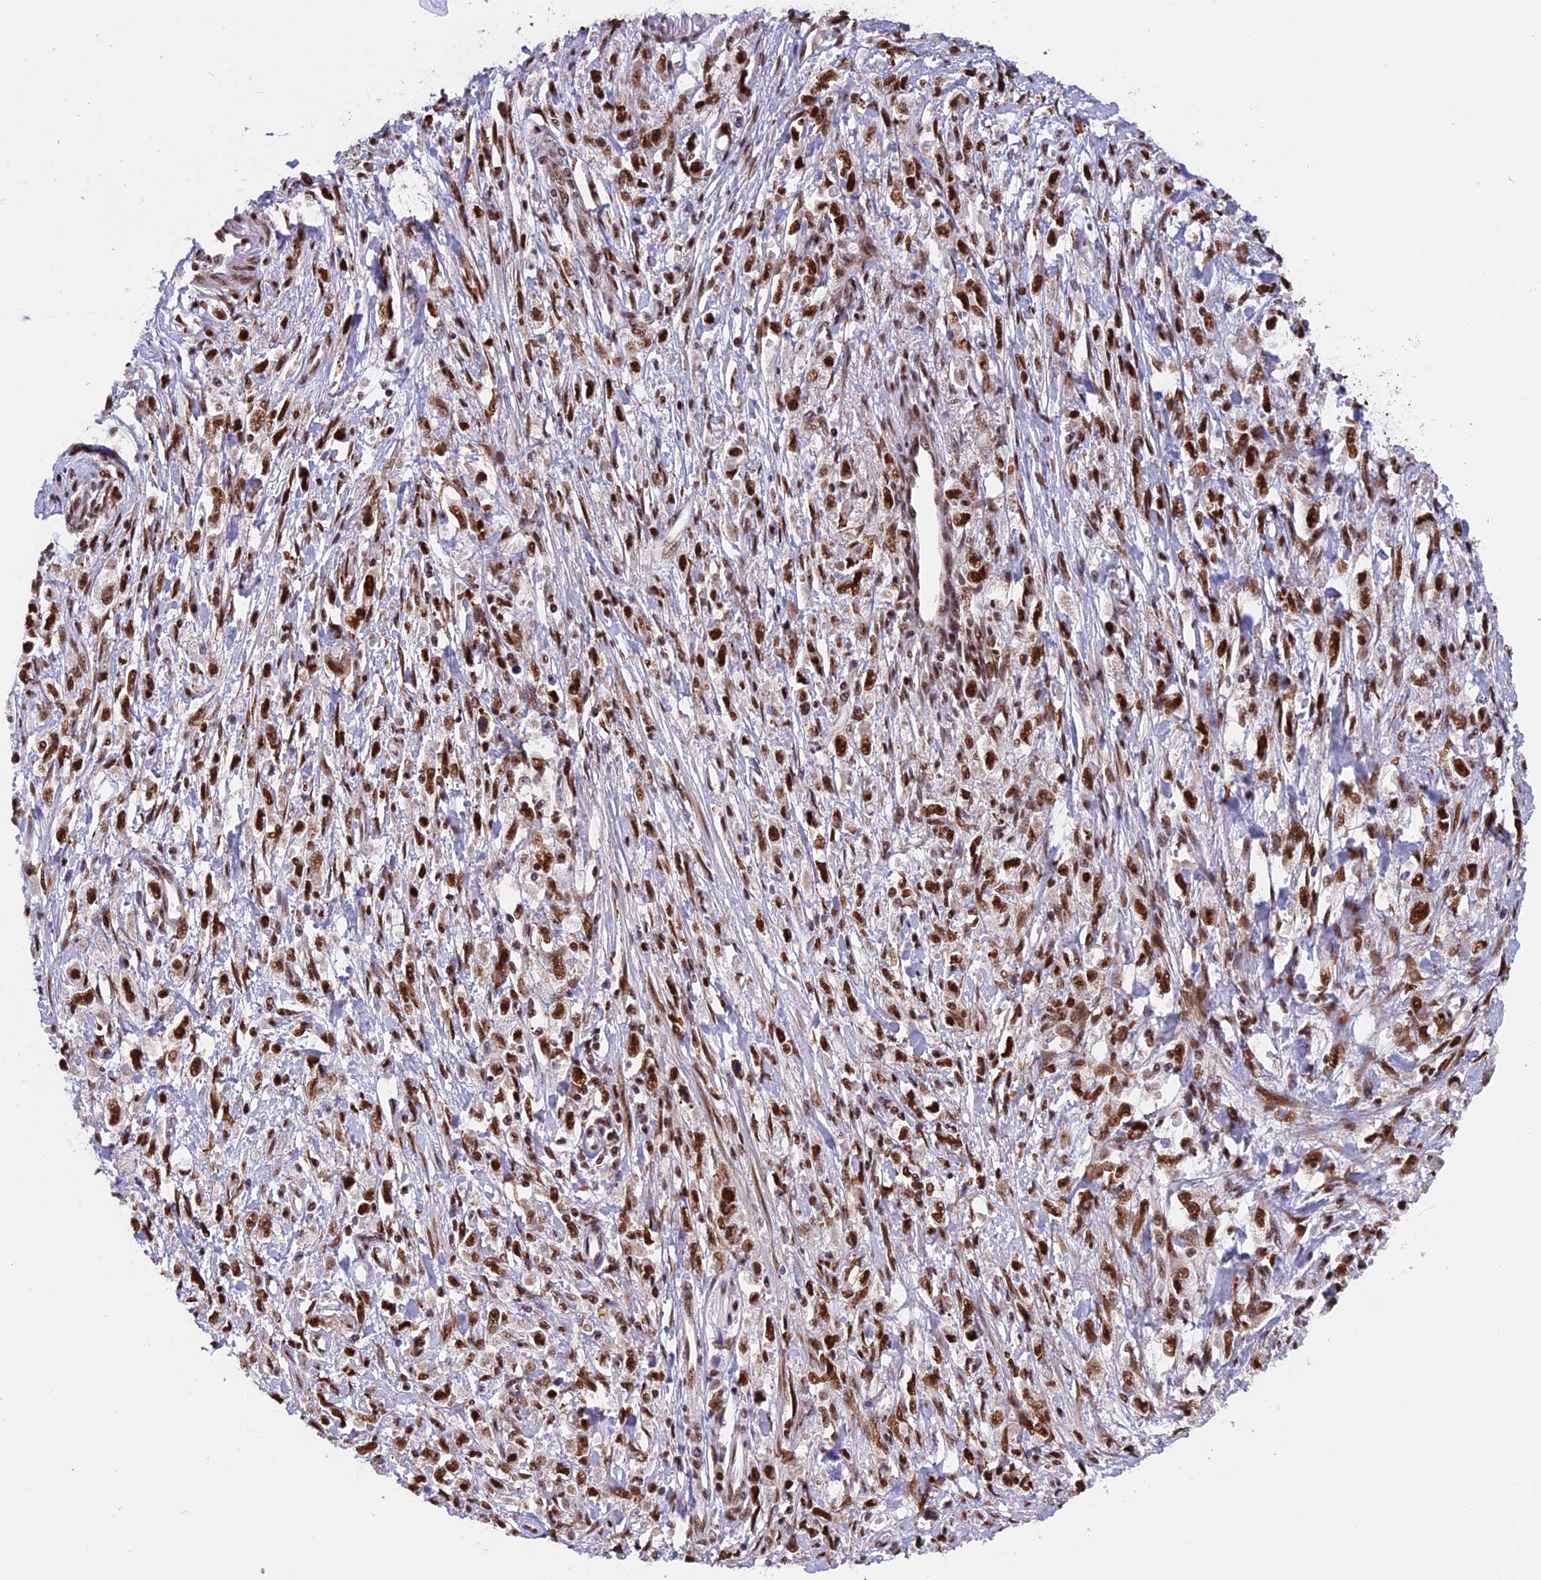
{"staining": {"intensity": "strong", "quantity": ">75%", "location": "nuclear"}, "tissue": "stomach cancer", "cell_type": "Tumor cells", "image_type": "cancer", "snomed": [{"axis": "morphology", "description": "Adenocarcinoma, NOS"}, {"axis": "topography", "description": "Stomach"}], "caption": "Stomach cancer stained with immunohistochemistry demonstrates strong nuclear positivity in about >75% of tumor cells. (DAB (3,3'-diaminobenzidine) IHC with brightfield microscopy, high magnification).", "gene": "RAMAC", "patient": {"sex": "female", "age": 59}}